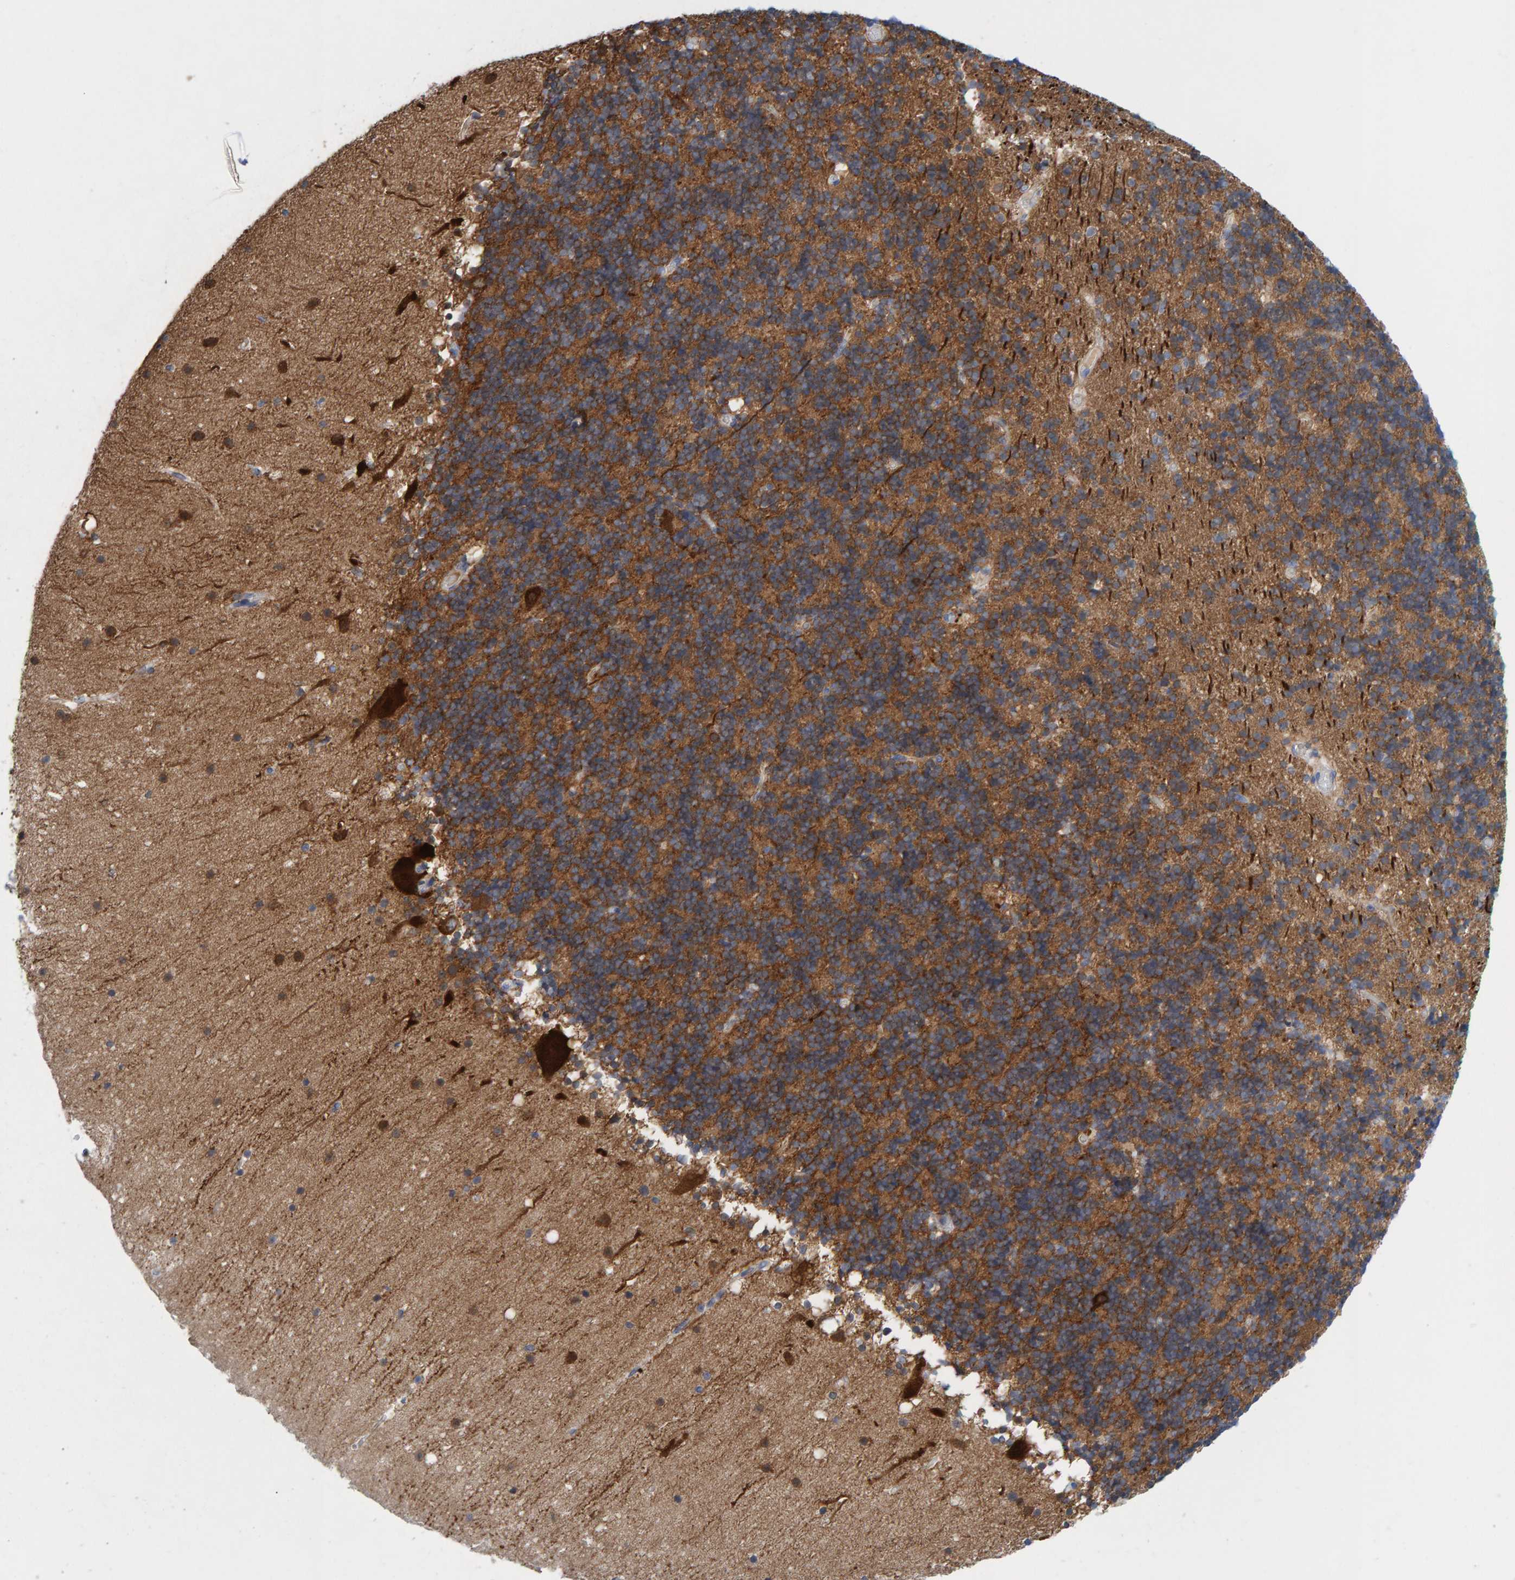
{"staining": {"intensity": "moderate", "quantity": ">75%", "location": "cytoplasmic/membranous"}, "tissue": "cerebellum", "cell_type": "Cells in granular layer", "image_type": "normal", "snomed": [{"axis": "morphology", "description": "Normal tissue, NOS"}, {"axis": "topography", "description": "Cerebellum"}], "caption": "Protein staining reveals moderate cytoplasmic/membranous staining in approximately >75% of cells in granular layer in benign cerebellum. The staining is performed using DAB (3,3'-diaminobenzidine) brown chromogen to label protein expression. The nuclei are counter-stained blue using hematoxylin.", "gene": "KLHL11", "patient": {"sex": "male", "age": 57}}